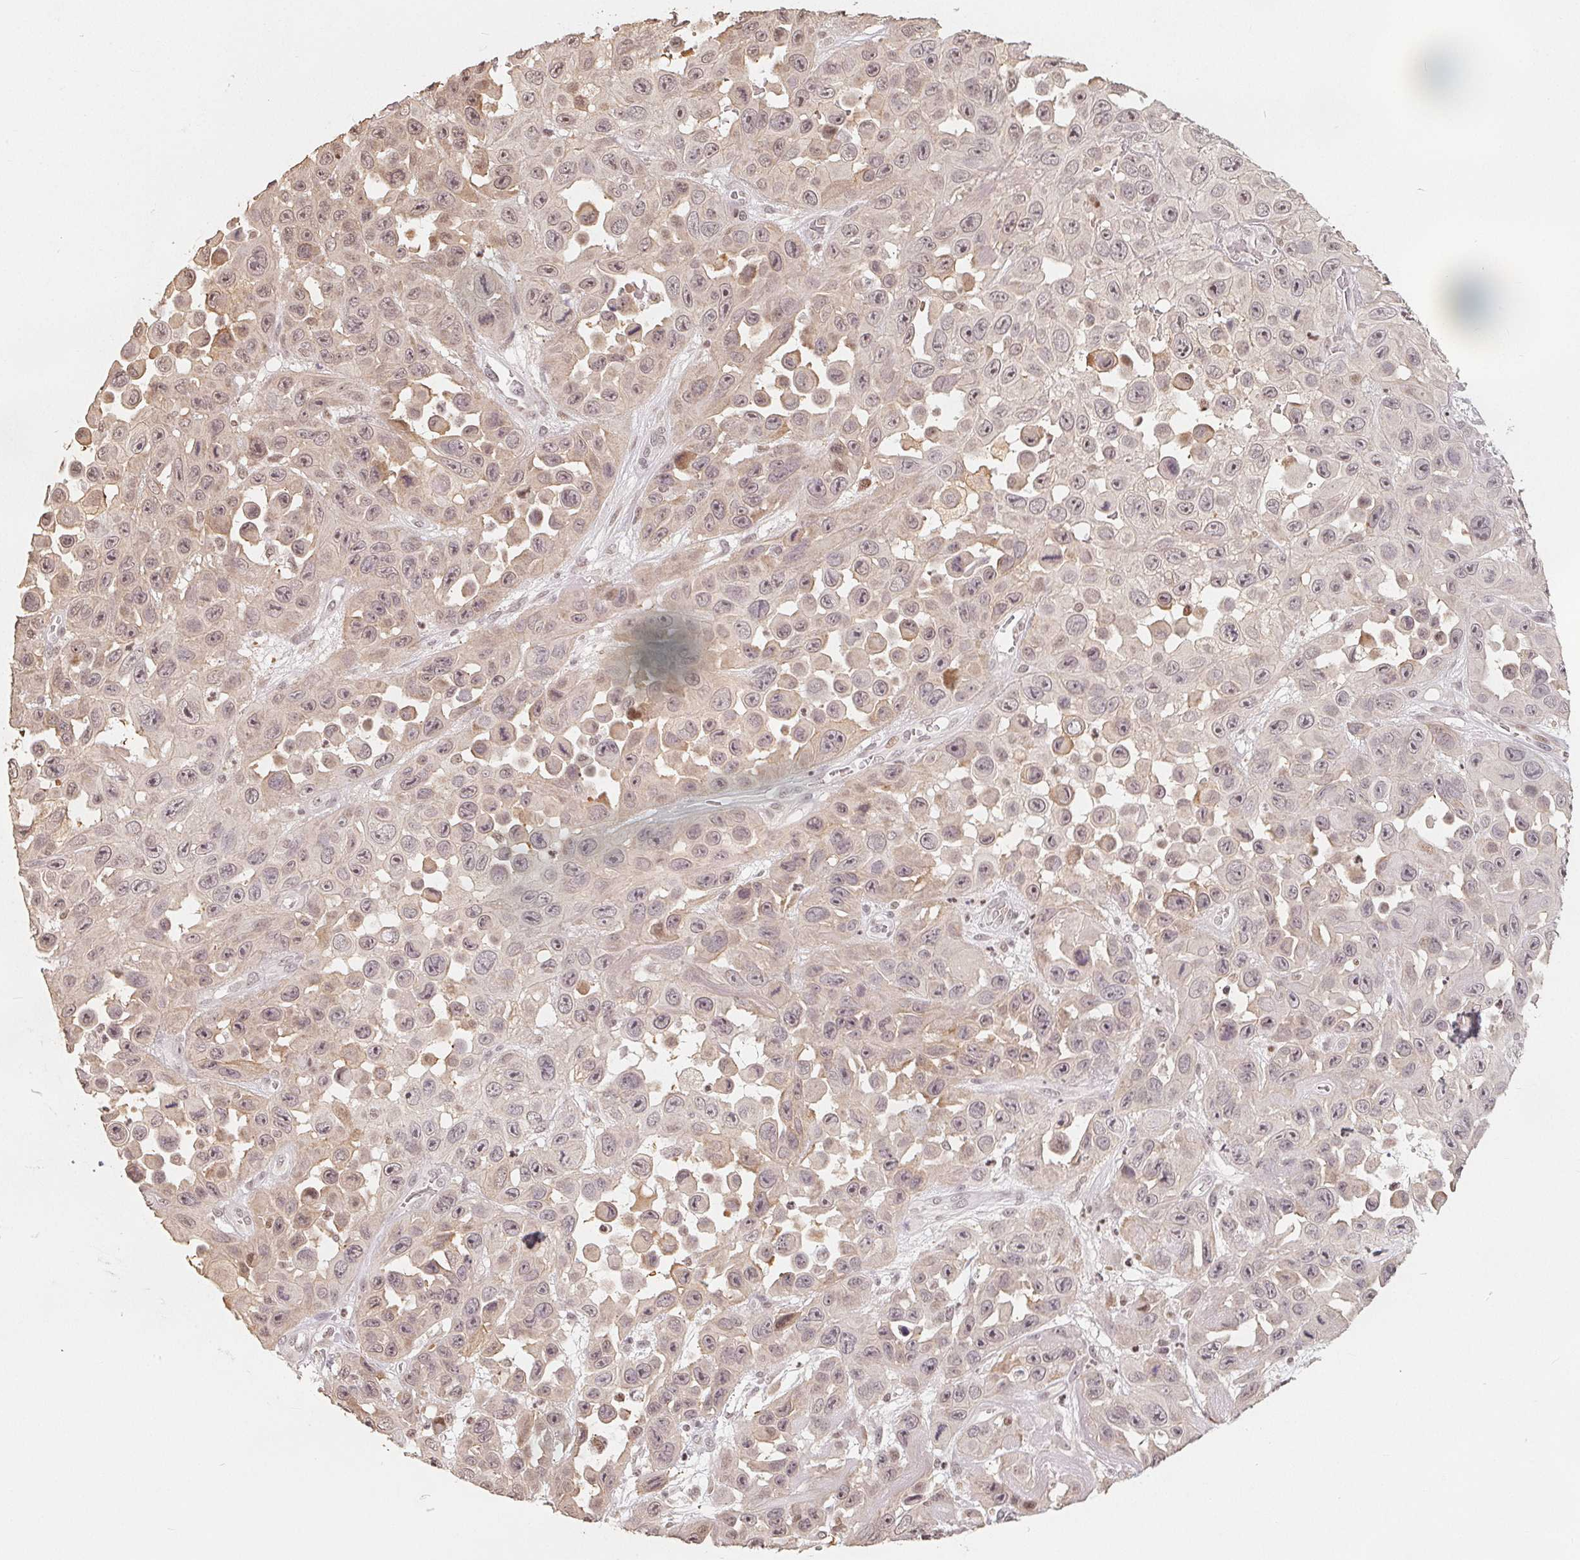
{"staining": {"intensity": "weak", "quantity": "<25%", "location": "nuclear"}, "tissue": "skin cancer", "cell_type": "Tumor cells", "image_type": "cancer", "snomed": [{"axis": "morphology", "description": "Squamous cell carcinoma, NOS"}, {"axis": "topography", "description": "Skin"}], "caption": "There is no significant expression in tumor cells of skin squamous cell carcinoma.", "gene": "CCDC138", "patient": {"sex": "male", "age": 81}}